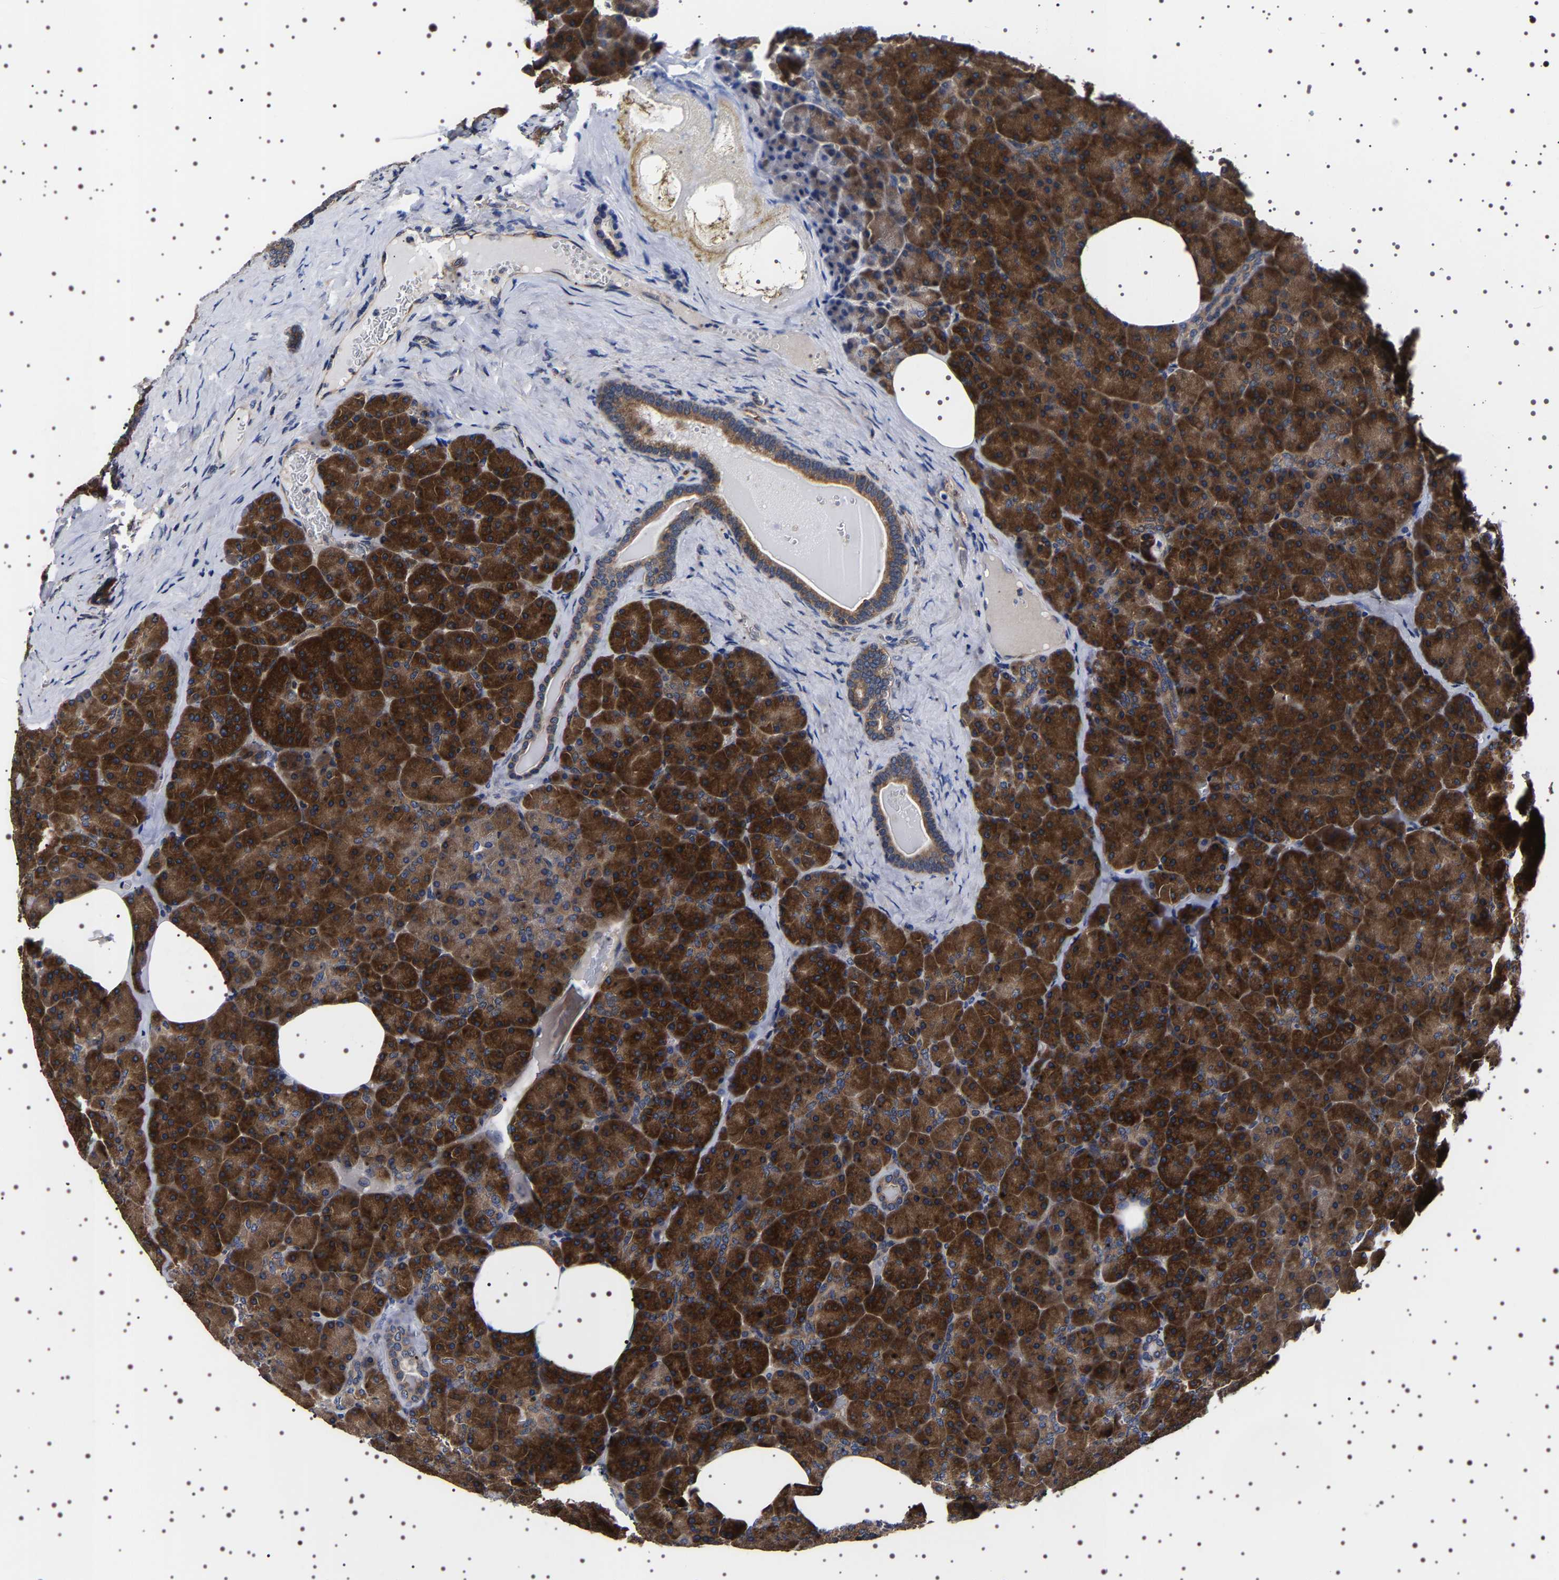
{"staining": {"intensity": "strong", "quantity": ">75%", "location": "cytoplasmic/membranous"}, "tissue": "pancreas", "cell_type": "Exocrine glandular cells", "image_type": "normal", "snomed": [{"axis": "morphology", "description": "Normal tissue, NOS"}, {"axis": "morphology", "description": "Carcinoid, malignant, NOS"}, {"axis": "topography", "description": "Pancreas"}], "caption": "Approximately >75% of exocrine glandular cells in benign pancreas demonstrate strong cytoplasmic/membranous protein staining as visualized by brown immunohistochemical staining.", "gene": "DARS1", "patient": {"sex": "female", "age": 35}}